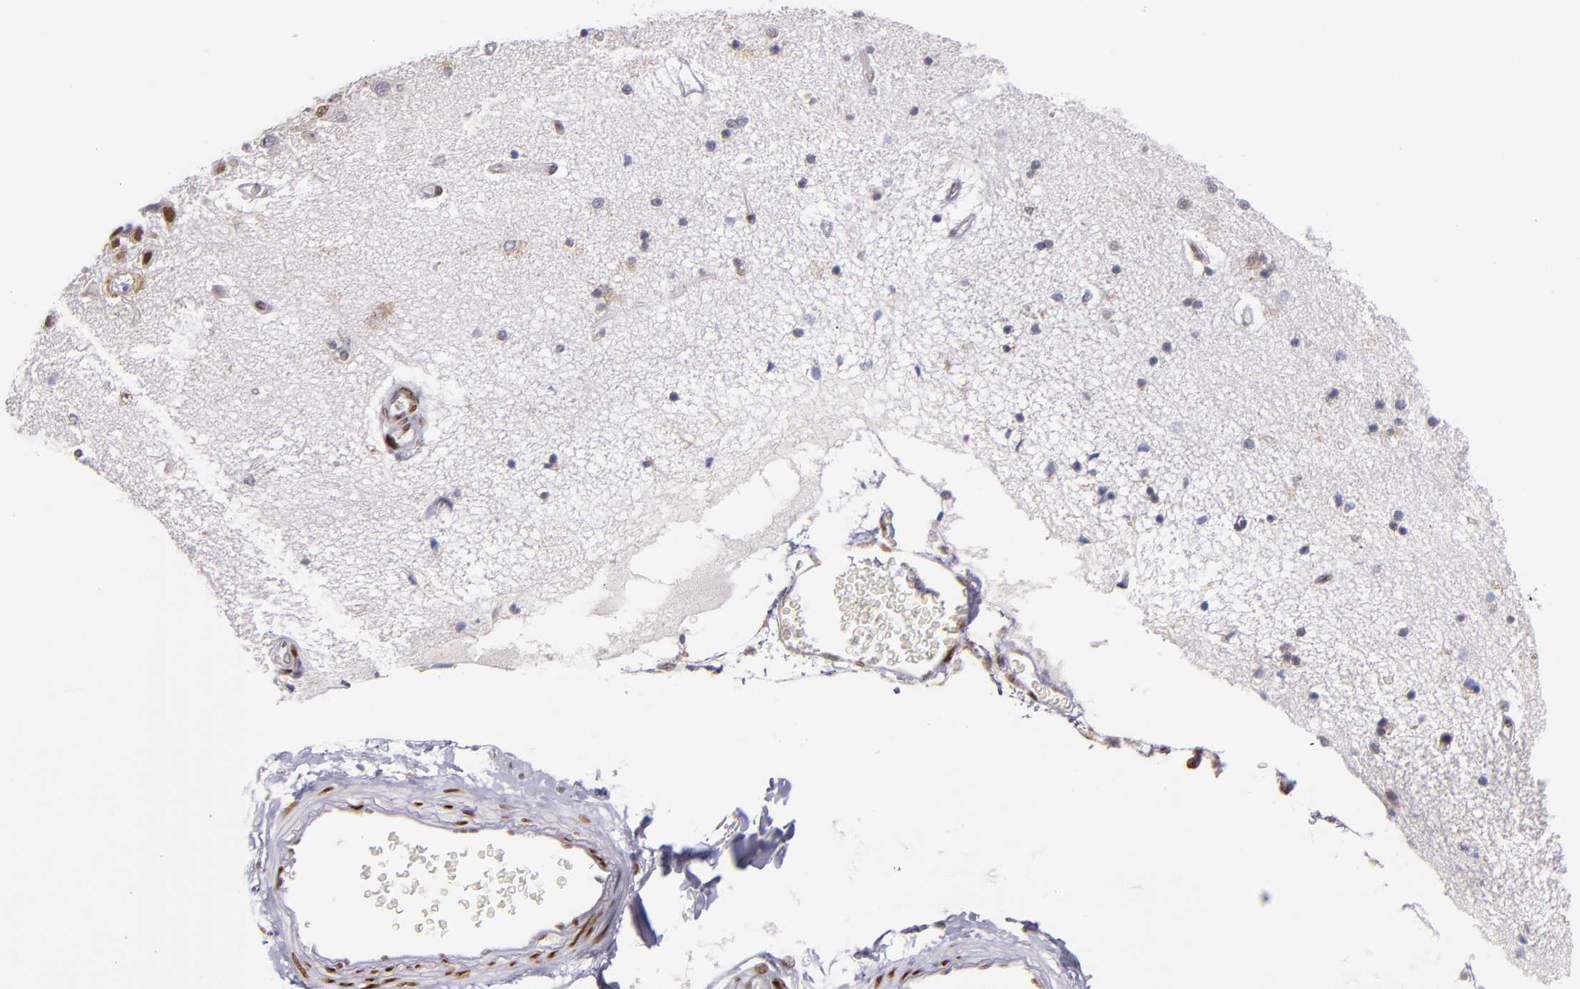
{"staining": {"intensity": "negative", "quantity": "none", "location": "none"}, "tissue": "hippocampus", "cell_type": "Glial cells", "image_type": "normal", "snomed": [{"axis": "morphology", "description": "Normal tissue, NOS"}, {"axis": "topography", "description": "Hippocampus"}], "caption": "This is an immunohistochemistry image of normal human hippocampus. There is no expression in glial cells.", "gene": "SRF", "patient": {"sex": "female", "age": 54}}